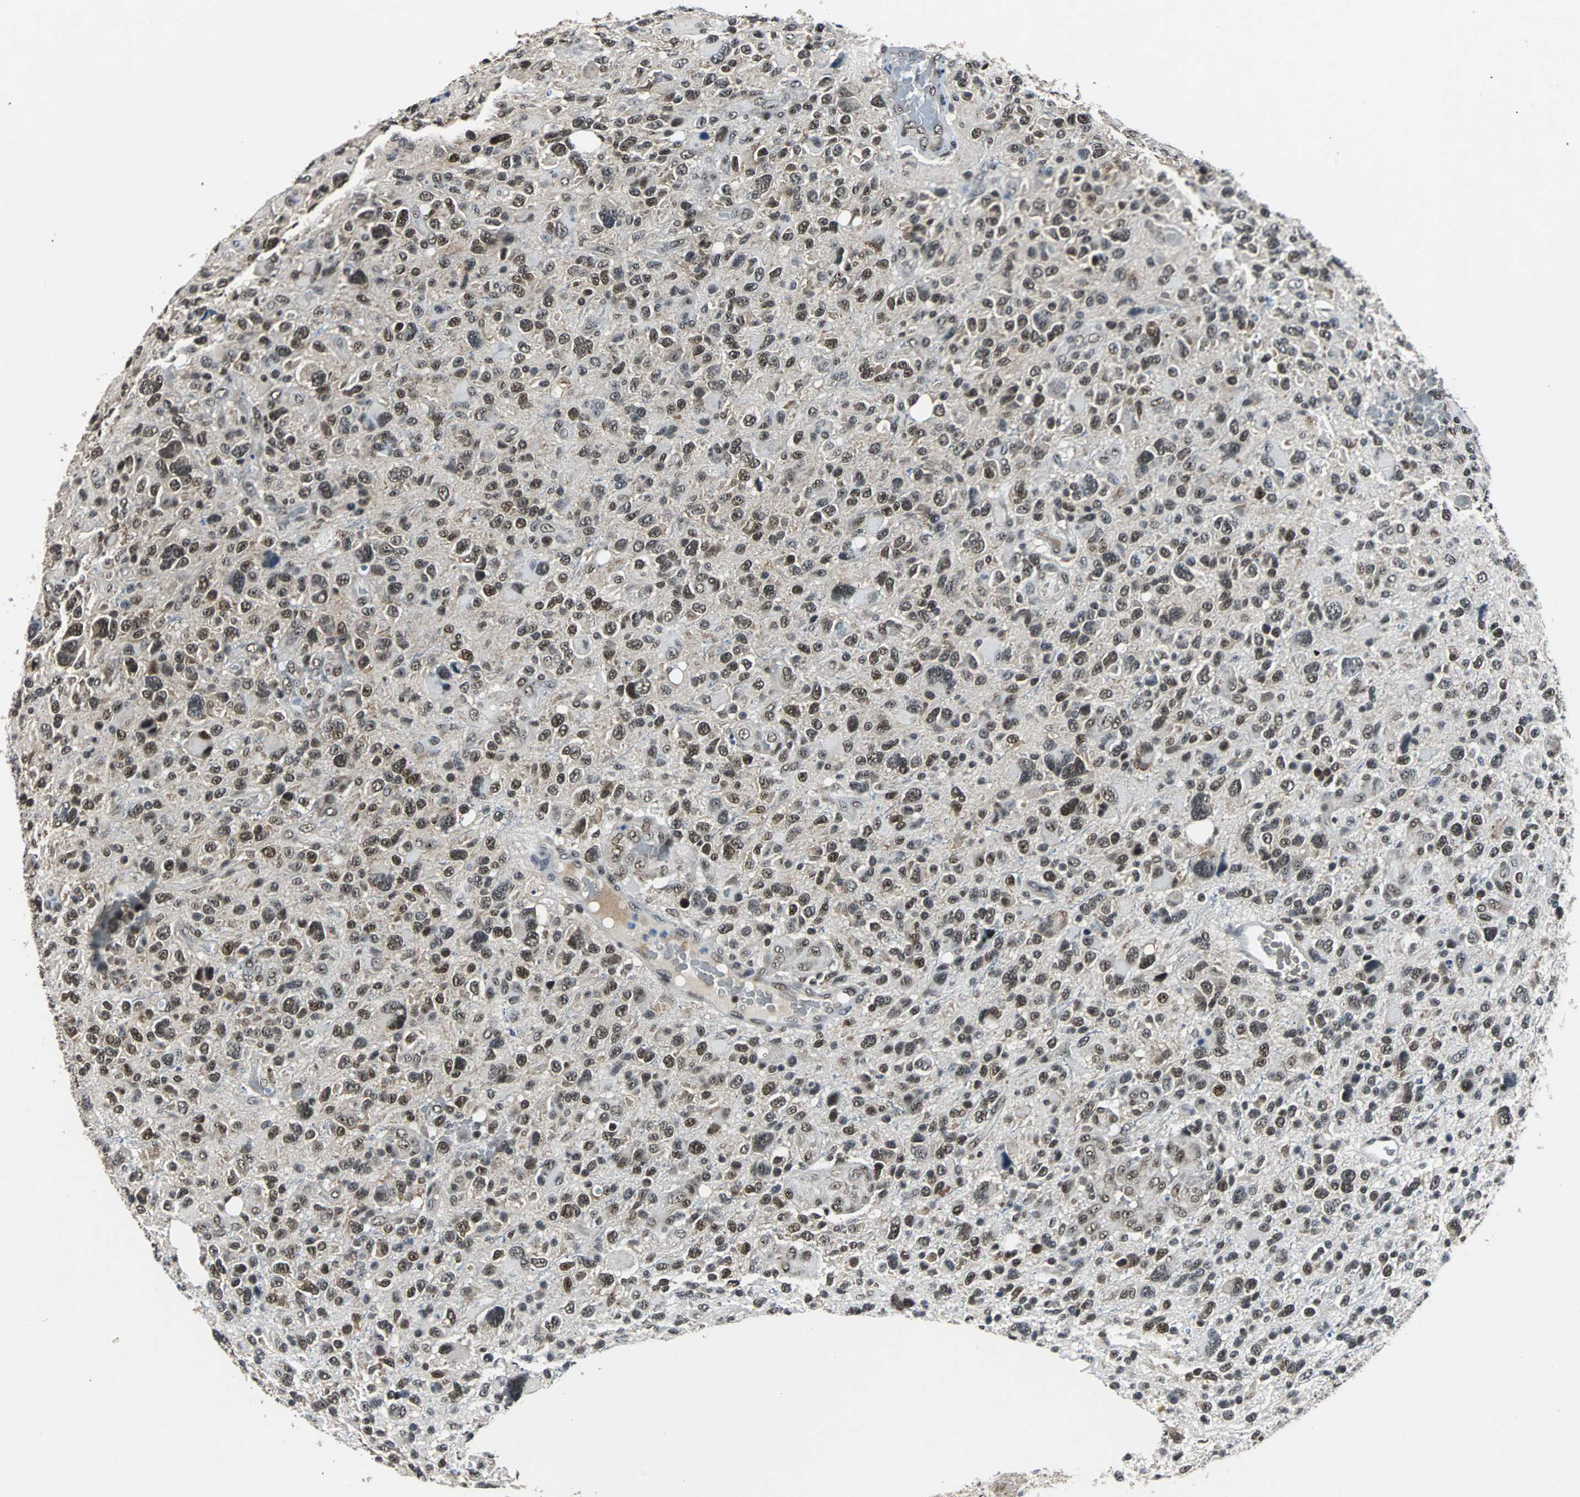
{"staining": {"intensity": "moderate", "quantity": "25%-75%", "location": "nuclear"}, "tissue": "glioma", "cell_type": "Tumor cells", "image_type": "cancer", "snomed": [{"axis": "morphology", "description": "Glioma, malignant, High grade"}, {"axis": "topography", "description": "Brain"}], "caption": "This histopathology image reveals IHC staining of human glioma, with medium moderate nuclear expression in approximately 25%-75% of tumor cells.", "gene": "USP28", "patient": {"sex": "male", "age": 48}}